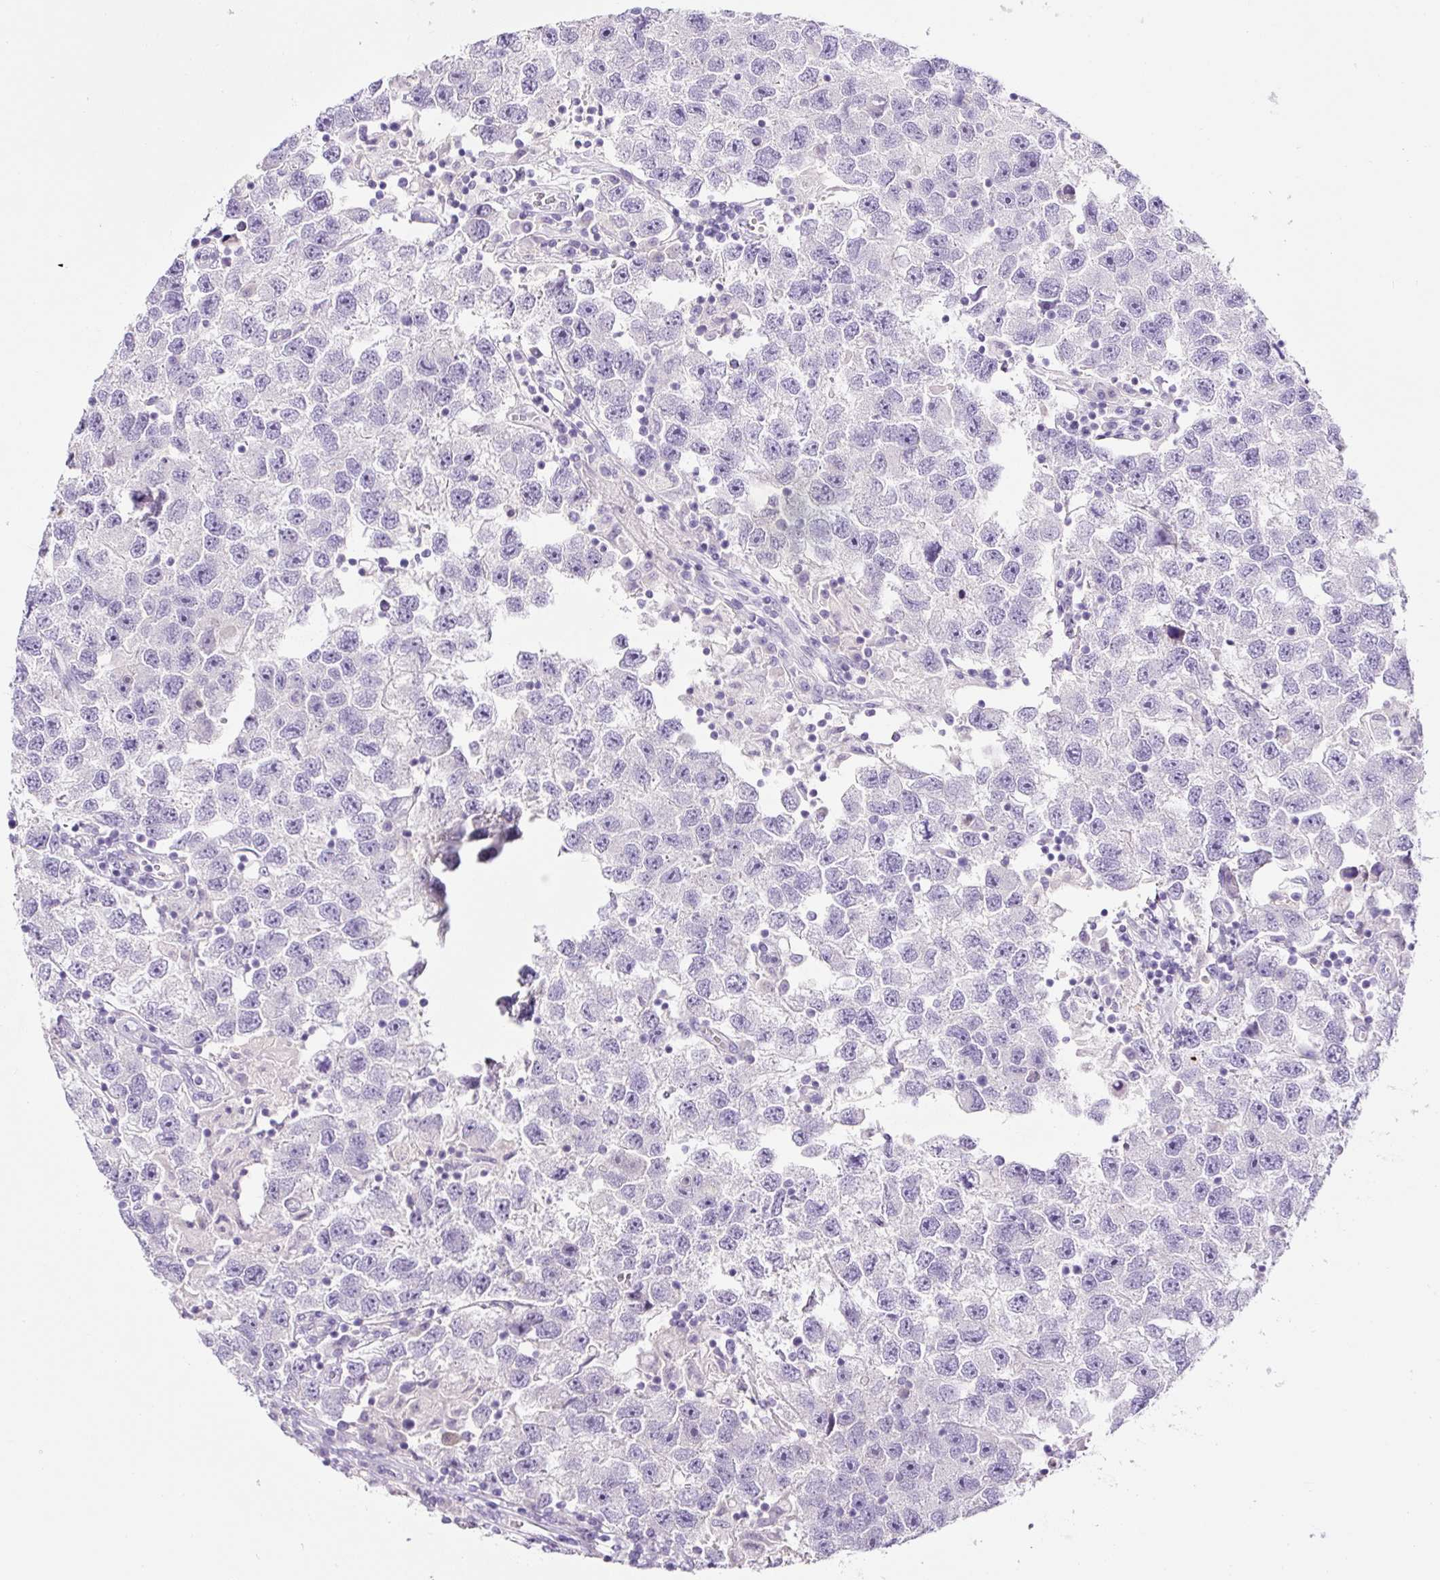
{"staining": {"intensity": "negative", "quantity": "none", "location": "none"}, "tissue": "testis cancer", "cell_type": "Tumor cells", "image_type": "cancer", "snomed": [{"axis": "morphology", "description": "Seminoma, NOS"}, {"axis": "topography", "description": "Testis"}], "caption": "Image shows no protein staining in tumor cells of testis cancer (seminoma) tissue. (DAB immunohistochemistry with hematoxylin counter stain).", "gene": "OR14A2", "patient": {"sex": "male", "age": 26}}